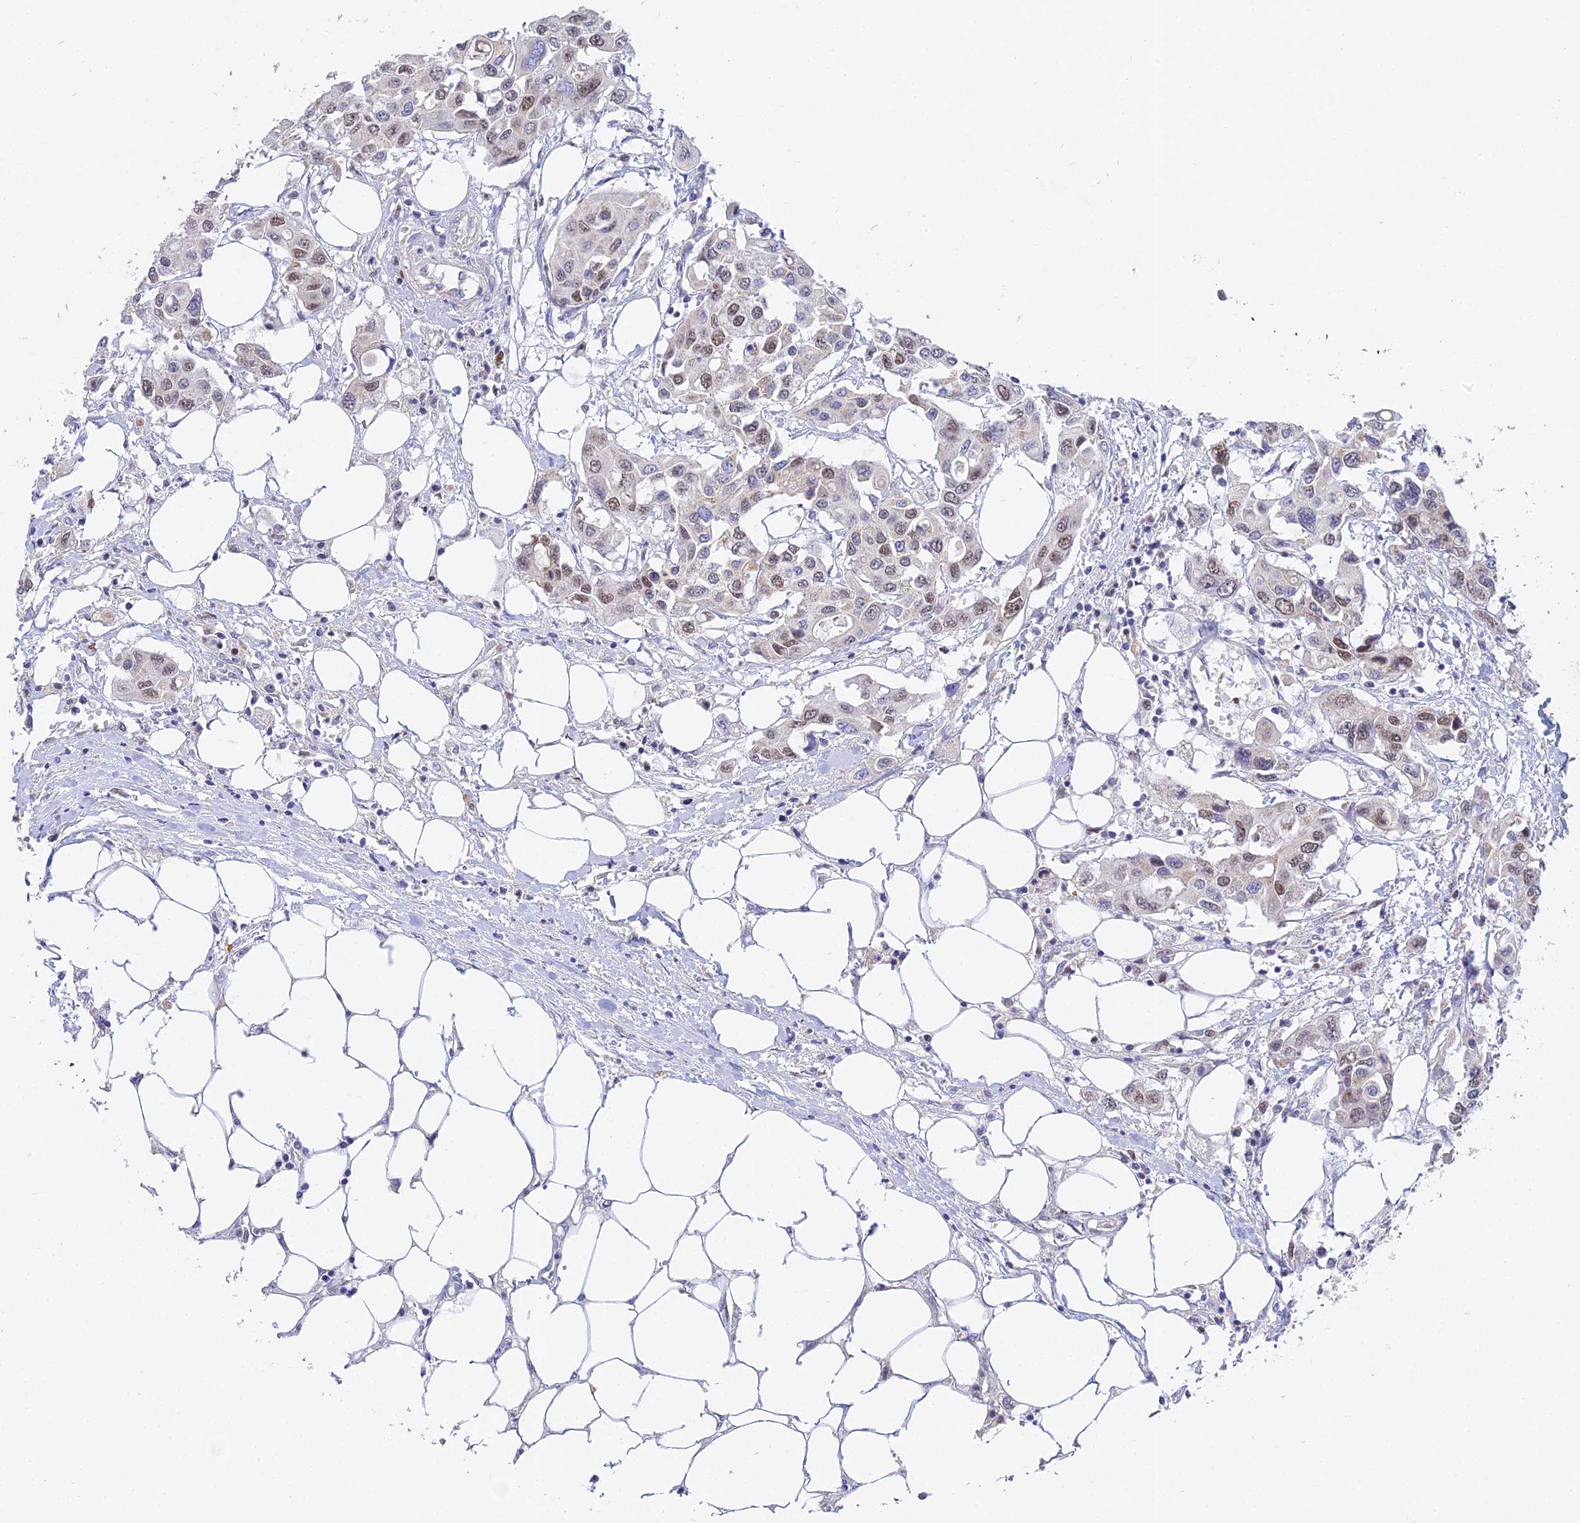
{"staining": {"intensity": "moderate", "quantity": "25%-75%", "location": "nuclear"}, "tissue": "colorectal cancer", "cell_type": "Tumor cells", "image_type": "cancer", "snomed": [{"axis": "morphology", "description": "Adenocarcinoma, NOS"}, {"axis": "topography", "description": "Colon"}], "caption": "Protein staining reveals moderate nuclear positivity in about 25%-75% of tumor cells in colorectal cancer (adenocarcinoma). (DAB (3,3'-diaminobenzidine) IHC, brown staining for protein, blue staining for nuclei).", "gene": "MCM2", "patient": {"sex": "male", "age": 77}}